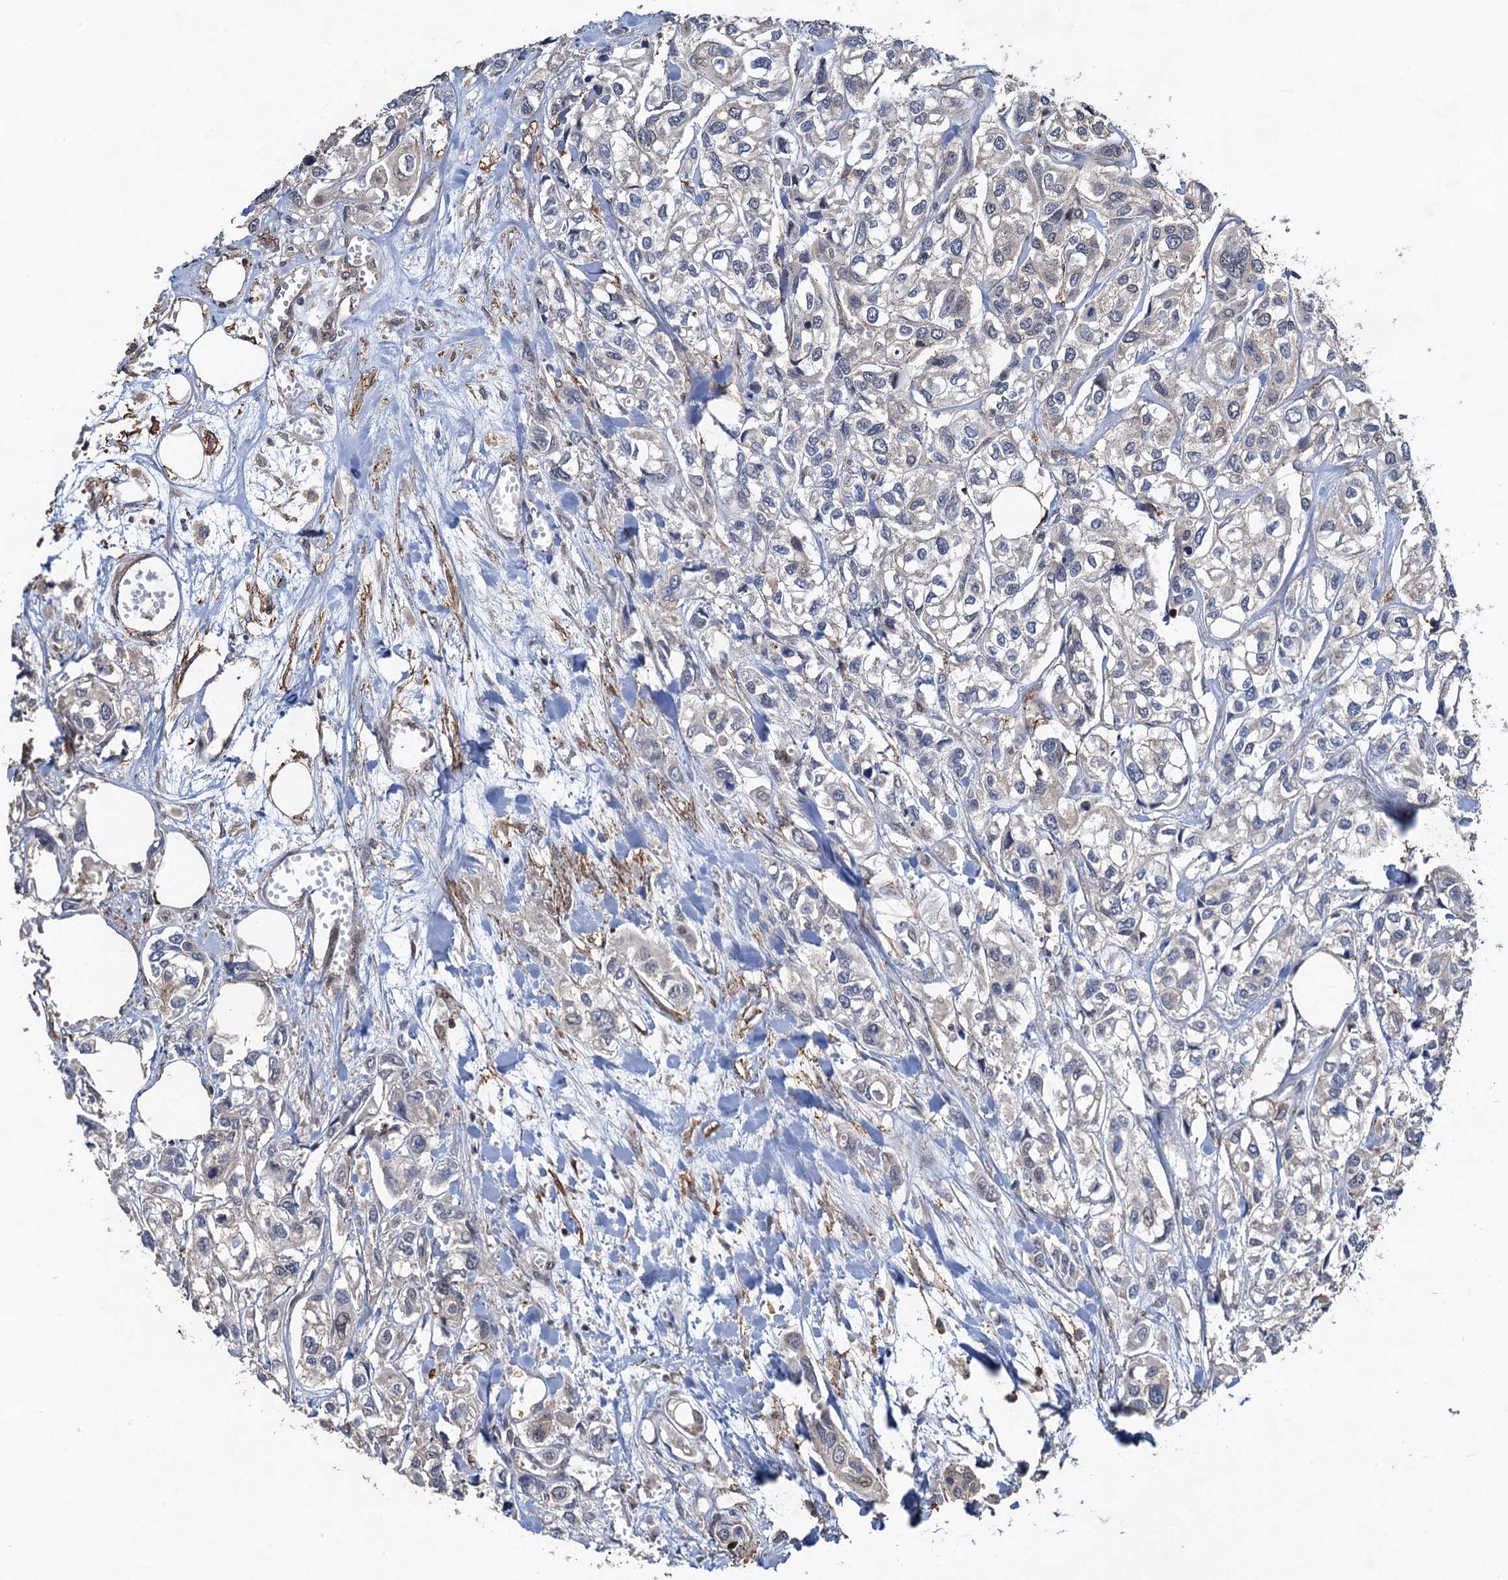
{"staining": {"intensity": "weak", "quantity": "<25%", "location": "cytoplasmic/membranous"}, "tissue": "urothelial cancer", "cell_type": "Tumor cells", "image_type": "cancer", "snomed": [{"axis": "morphology", "description": "Urothelial carcinoma, High grade"}, {"axis": "topography", "description": "Urinary bladder"}], "caption": "Immunohistochemistry histopathology image of neoplastic tissue: urothelial cancer stained with DAB shows no significant protein expression in tumor cells.", "gene": "TMA16", "patient": {"sex": "male", "age": 67}}